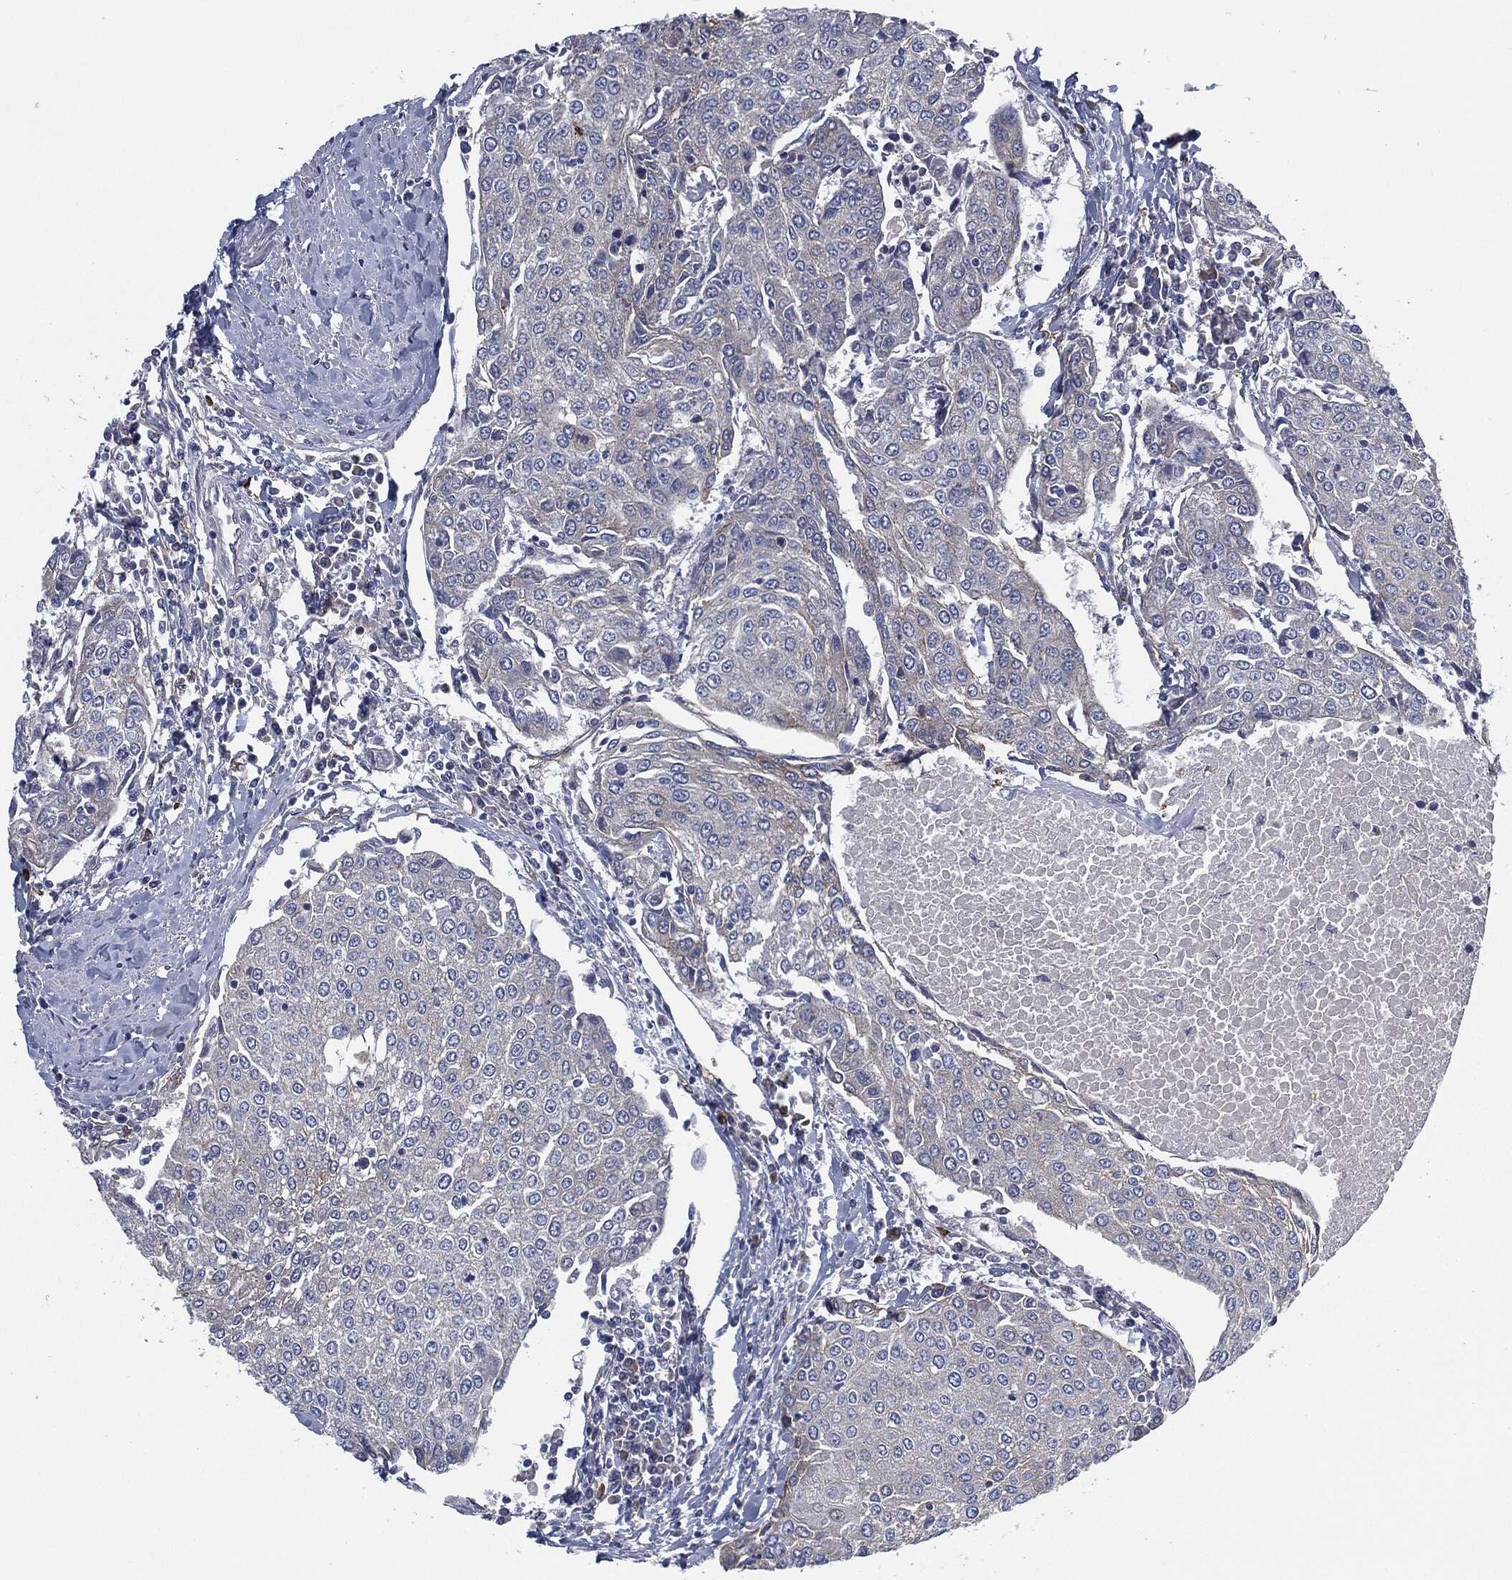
{"staining": {"intensity": "weak", "quantity": "<25%", "location": "cytoplasmic/membranous"}, "tissue": "urothelial cancer", "cell_type": "Tumor cells", "image_type": "cancer", "snomed": [{"axis": "morphology", "description": "Urothelial carcinoma, High grade"}, {"axis": "topography", "description": "Urinary bladder"}], "caption": "An immunohistochemistry (IHC) image of urothelial cancer is shown. There is no staining in tumor cells of urothelial cancer.", "gene": "SVIL", "patient": {"sex": "female", "age": 85}}